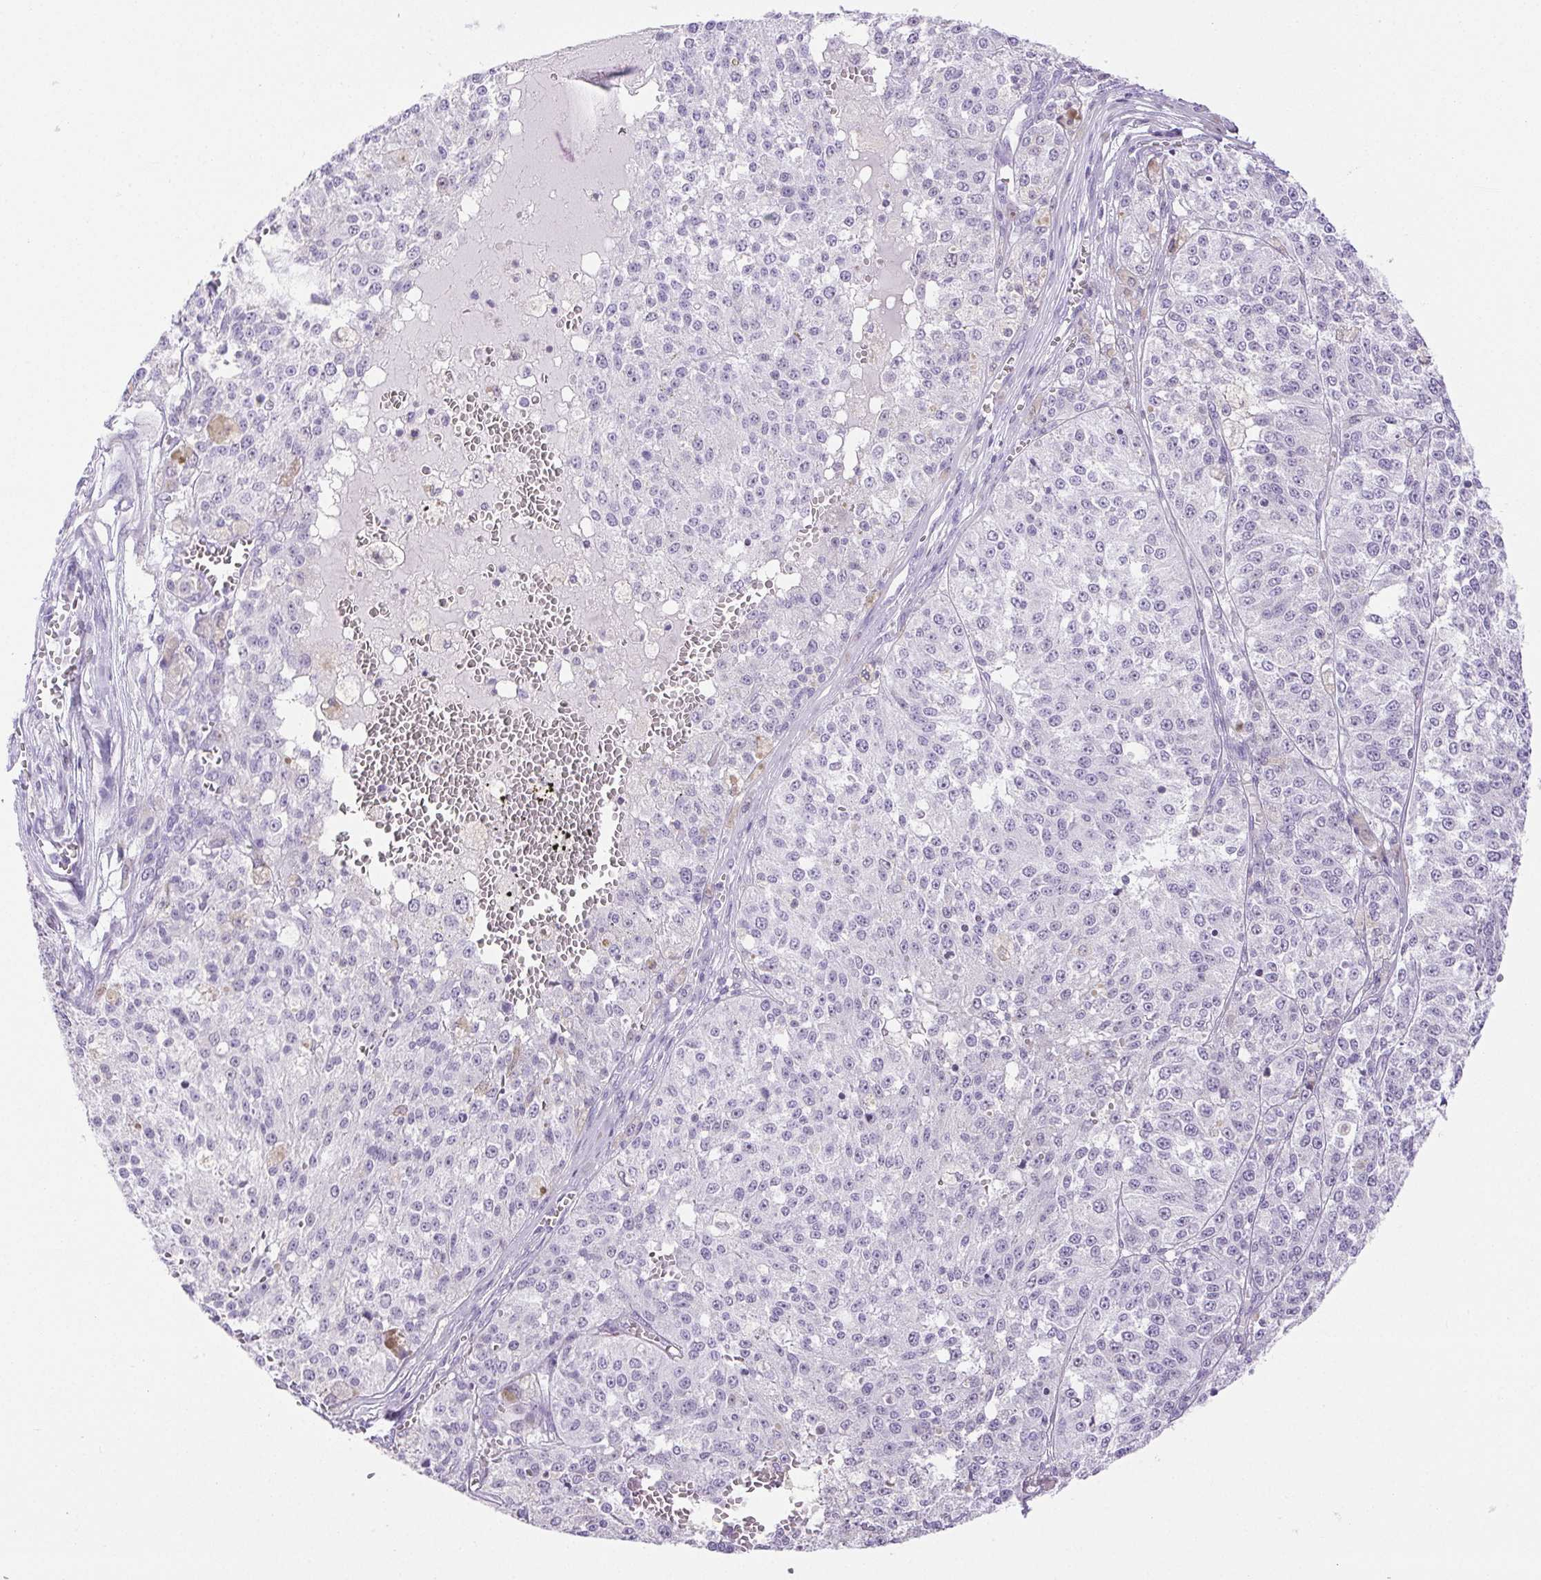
{"staining": {"intensity": "negative", "quantity": "none", "location": "none"}, "tissue": "melanoma", "cell_type": "Tumor cells", "image_type": "cancer", "snomed": [{"axis": "morphology", "description": "Malignant melanoma, Metastatic site"}, {"axis": "topography", "description": "Lymph node"}], "caption": "This is an immunohistochemistry (IHC) micrograph of human malignant melanoma (metastatic site). There is no expression in tumor cells.", "gene": "HLA-G", "patient": {"sex": "female", "age": 64}}